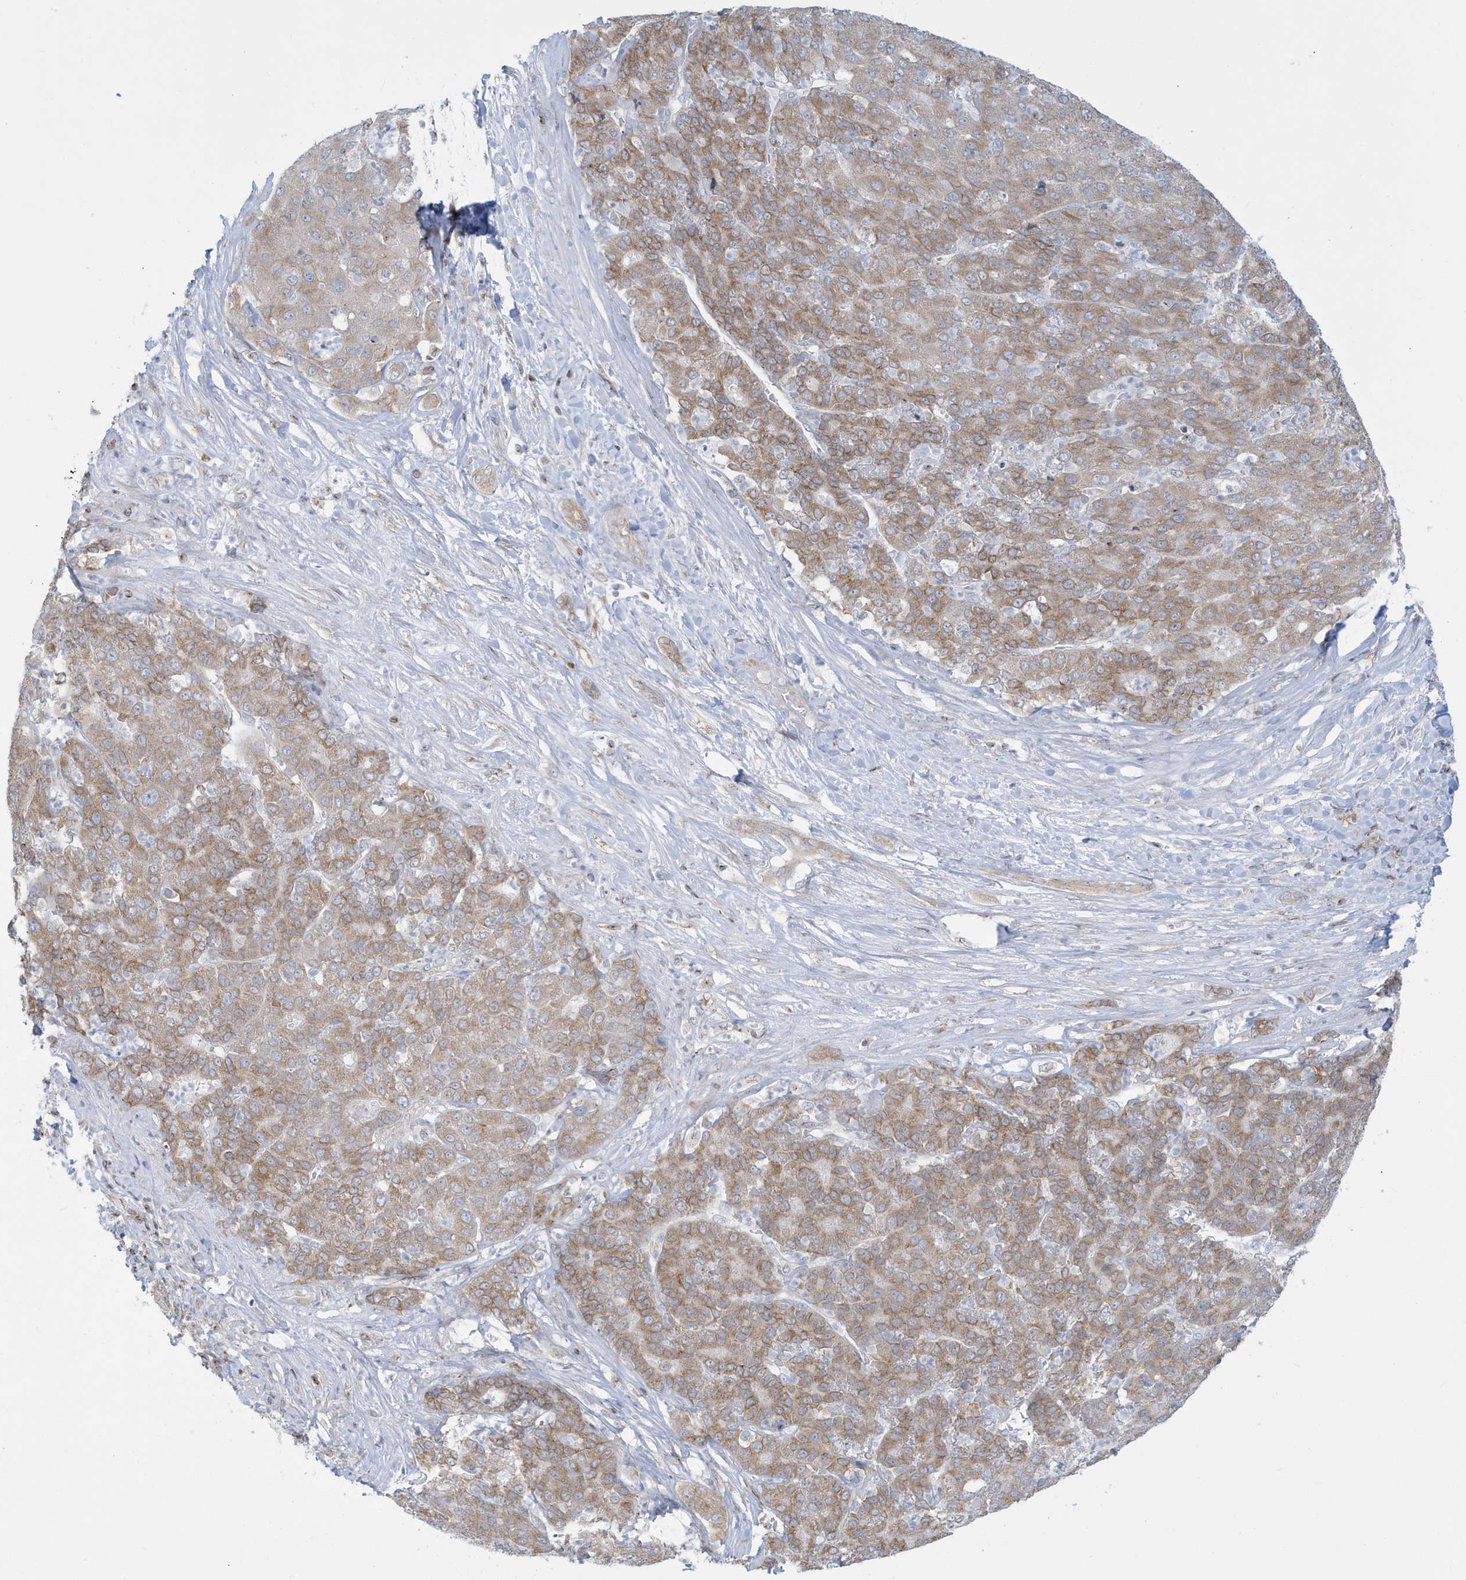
{"staining": {"intensity": "moderate", "quantity": "25%-75%", "location": "cytoplasmic/membranous"}, "tissue": "liver cancer", "cell_type": "Tumor cells", "image_type": "cancer", "snomed": [{"axis": "morphology", "description": "Carcinoma, Hepatocellular, NOS"}, {"axis": "topography", "description": "Liver"}], "caption": "Human hepatocellular carcinoma (liver) stained with a brown dye demonstrates moderate cytoplasmic/membranous positive staining in approximately 25%-75% of tumor cells.", "gene": "SLAMF9", "patient": {"sex": "male", "age": 65}}